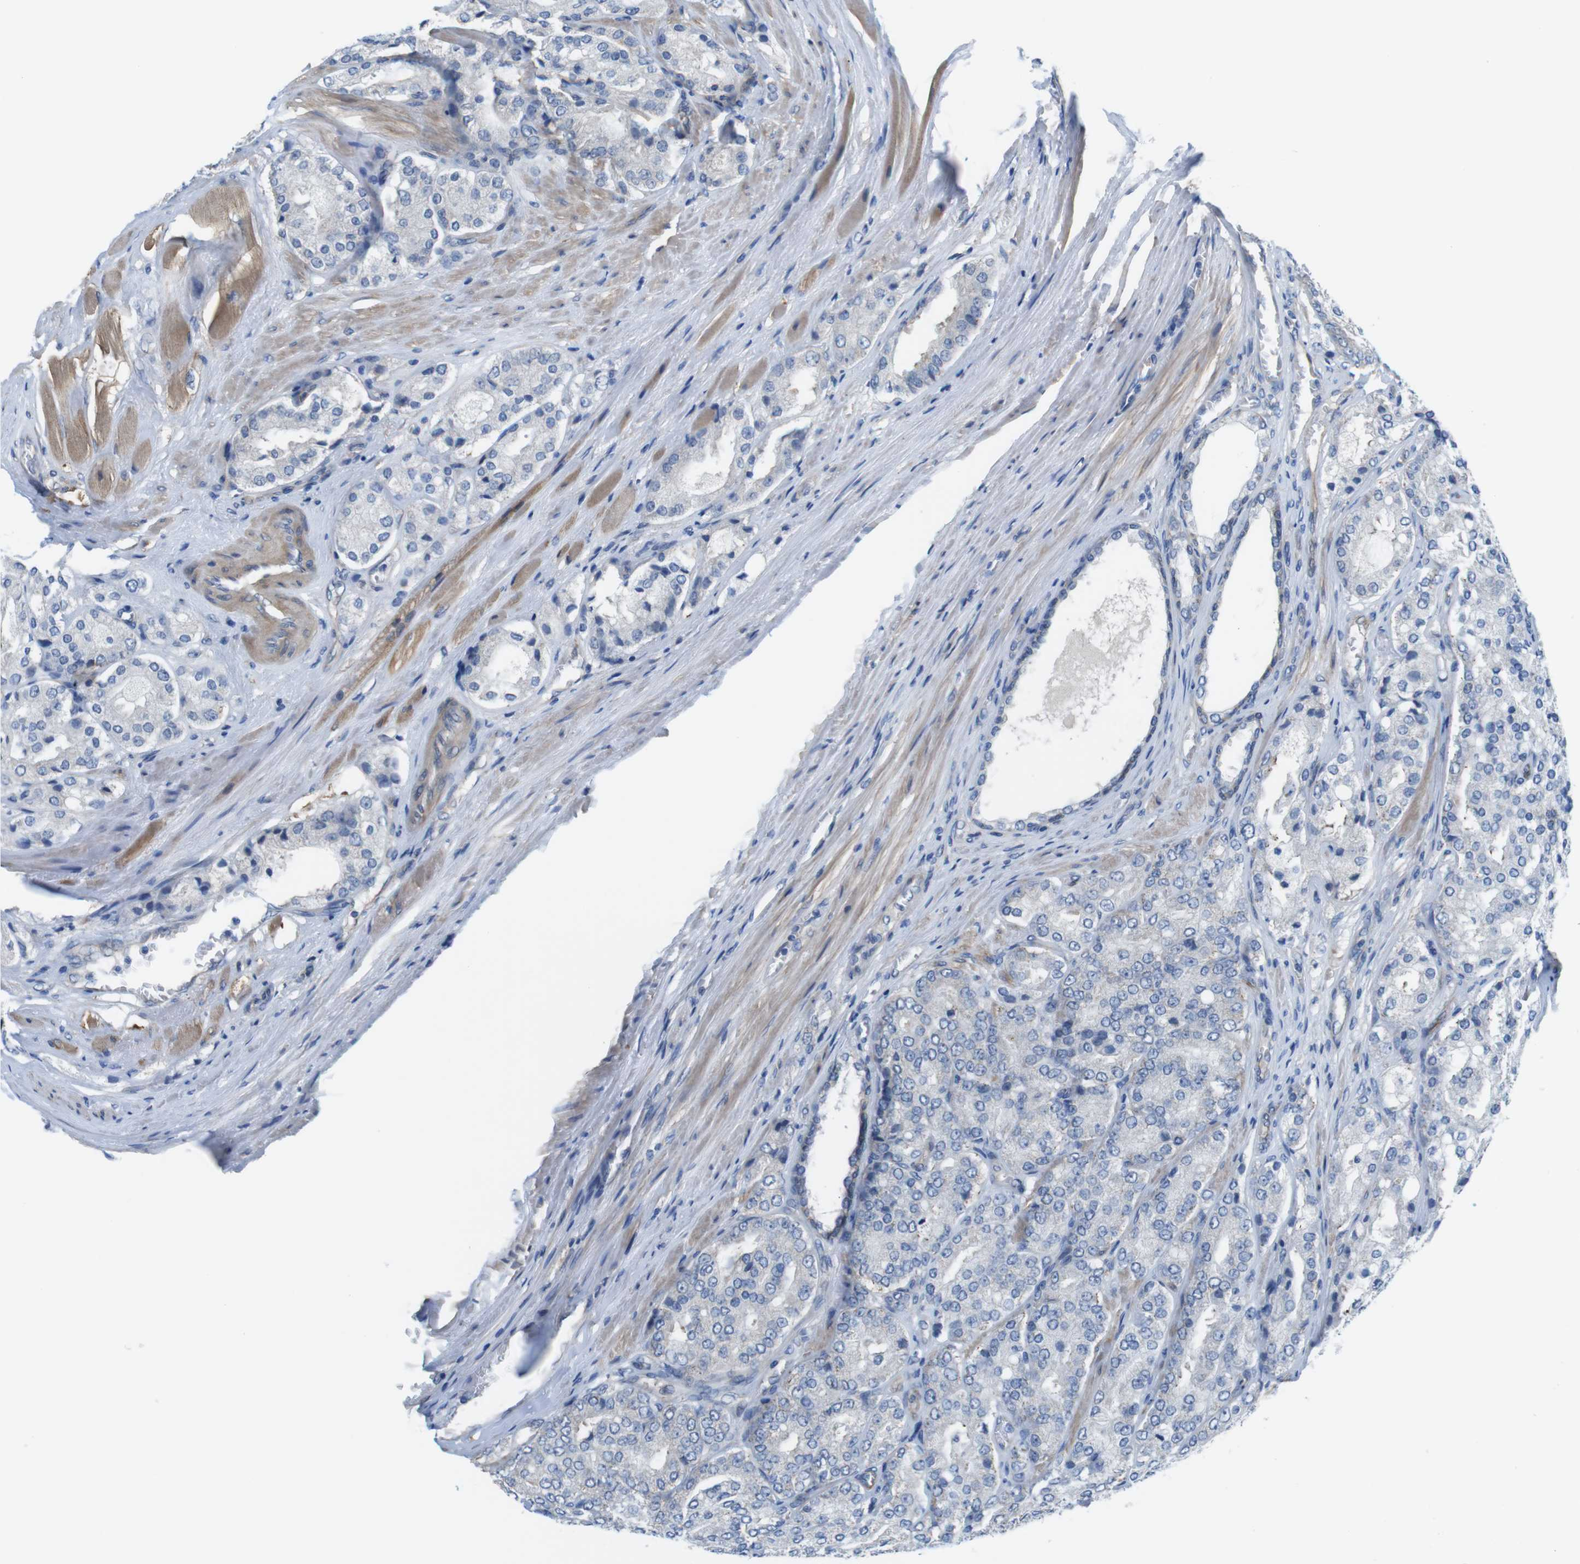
{"staining": {"intensity": "negative", "quantity": "none", "location": "none"}, "tissue": "prostate cancer", "cell_type": "Tumor cells", "image_type": "cancer", "snomed": [{"axis": "morphology", "description": "Adenocarcinoma, High grade"}, {"axis": "topography", "description": "Prostate"}], "caption": "A high-resolution histopathology image shows immunohistochemistry staining of prostate high-grade adenocarcinoma, which demonstrates no significant staining in tumor cells.", "gene": "CDH8", "patient": {"sex": "male", "age": 65}}